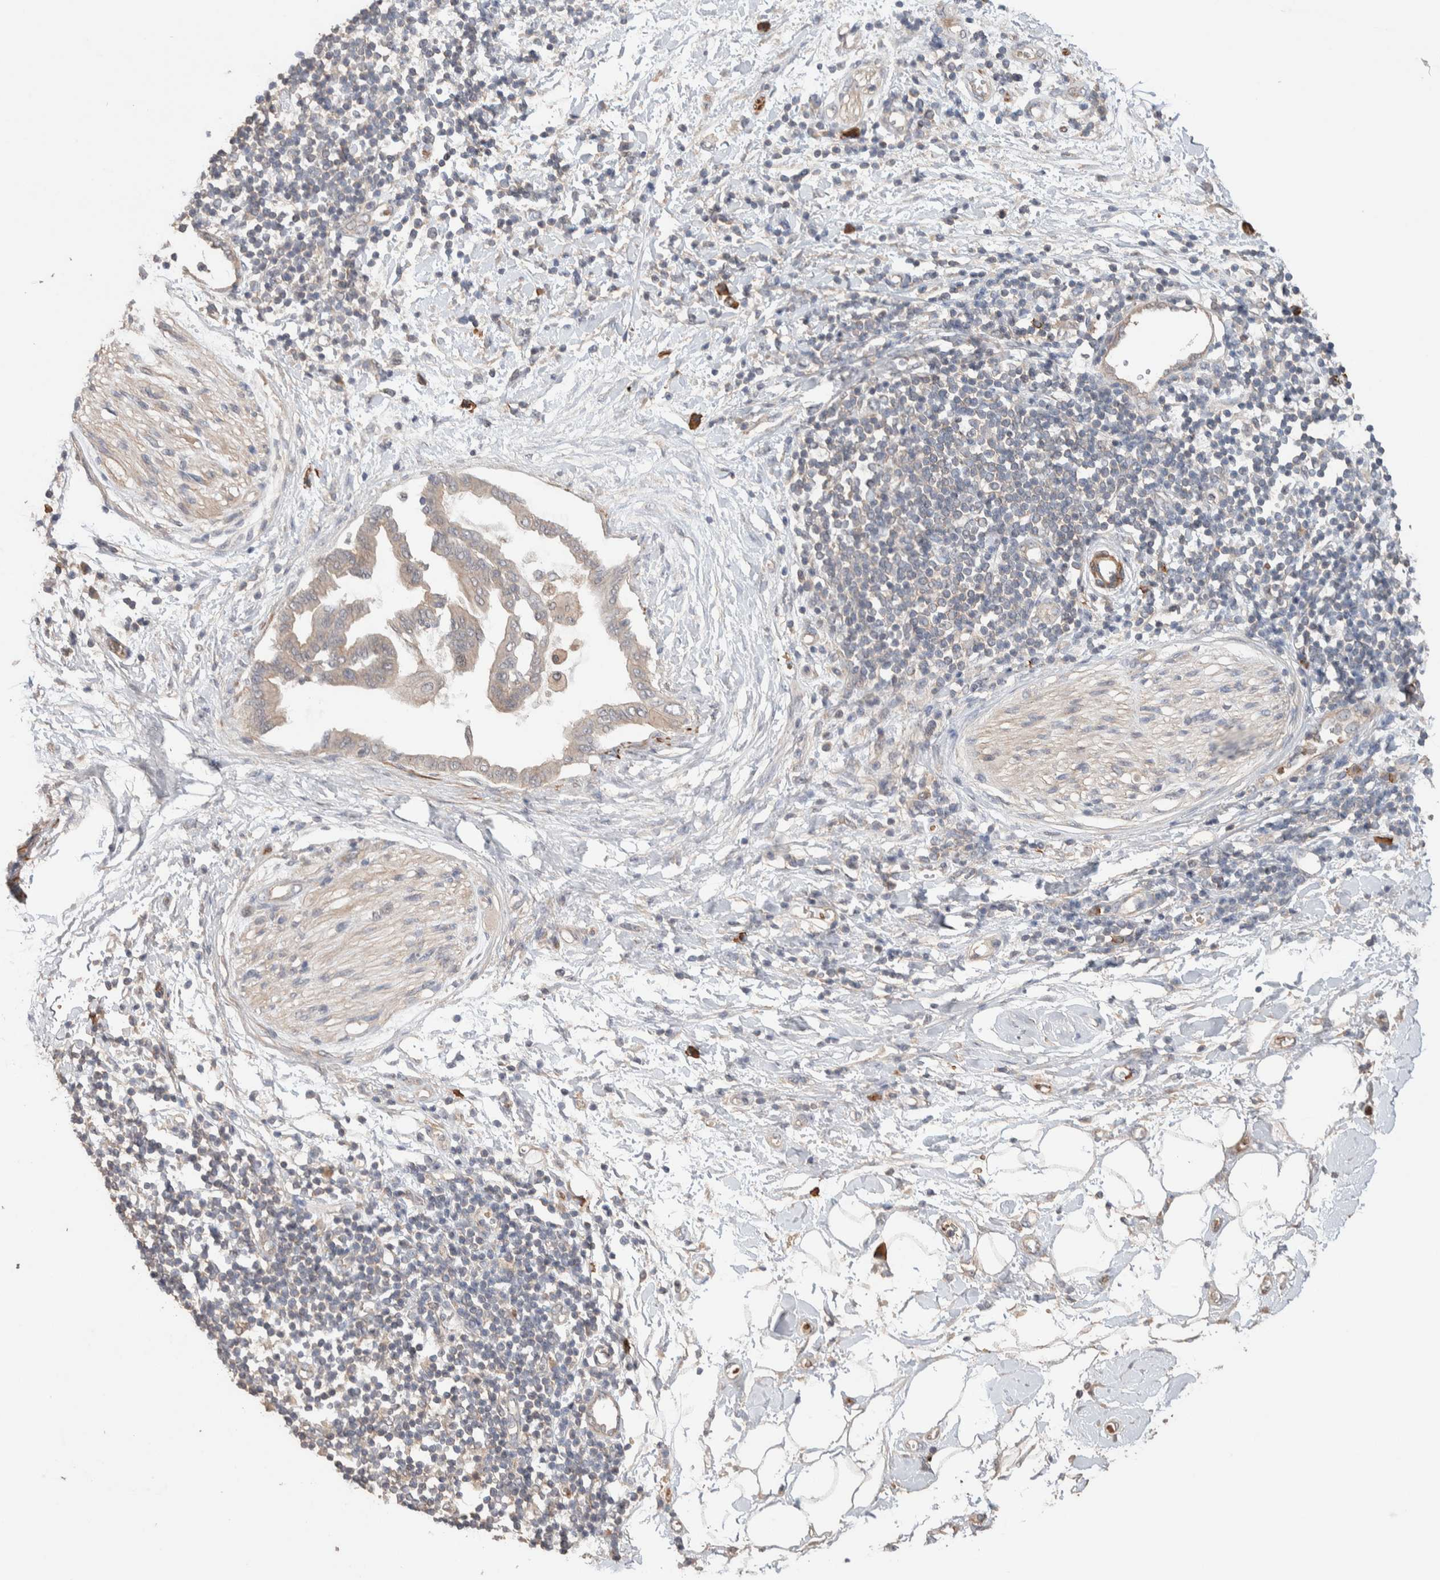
{"staining": {"intensity": "negative", "quantity": "none", "location": "none"}, "tissue": "pancreatic cancer", "cell_type": "Tumor cells", "image_type": "cancer", "snomed": [{"axis": "morphology", "description": "Normal tissue, NOS"}, {"axis": "morphology", "description": "Adenocarcinoma, NOS"}, {"axis": "topography", "description": "Pancreas"}, {"axis": "topography", "description": "Duodenum"}], "caption": "This micrograph is of adenocarcinoma (pancreatic) stained with immunohistochemistry to label a protein in brown with the nuclei are counter-stained blue. There is no staining in tumor cells. Brightfield microscopy of IHC stained with DAB (3,3'-diaminobenzidine) (brown) and hematoxylin (blue), captured at high magnification.", "gene": "WDR91", "patient": {"sex": "female", "age": 60}}